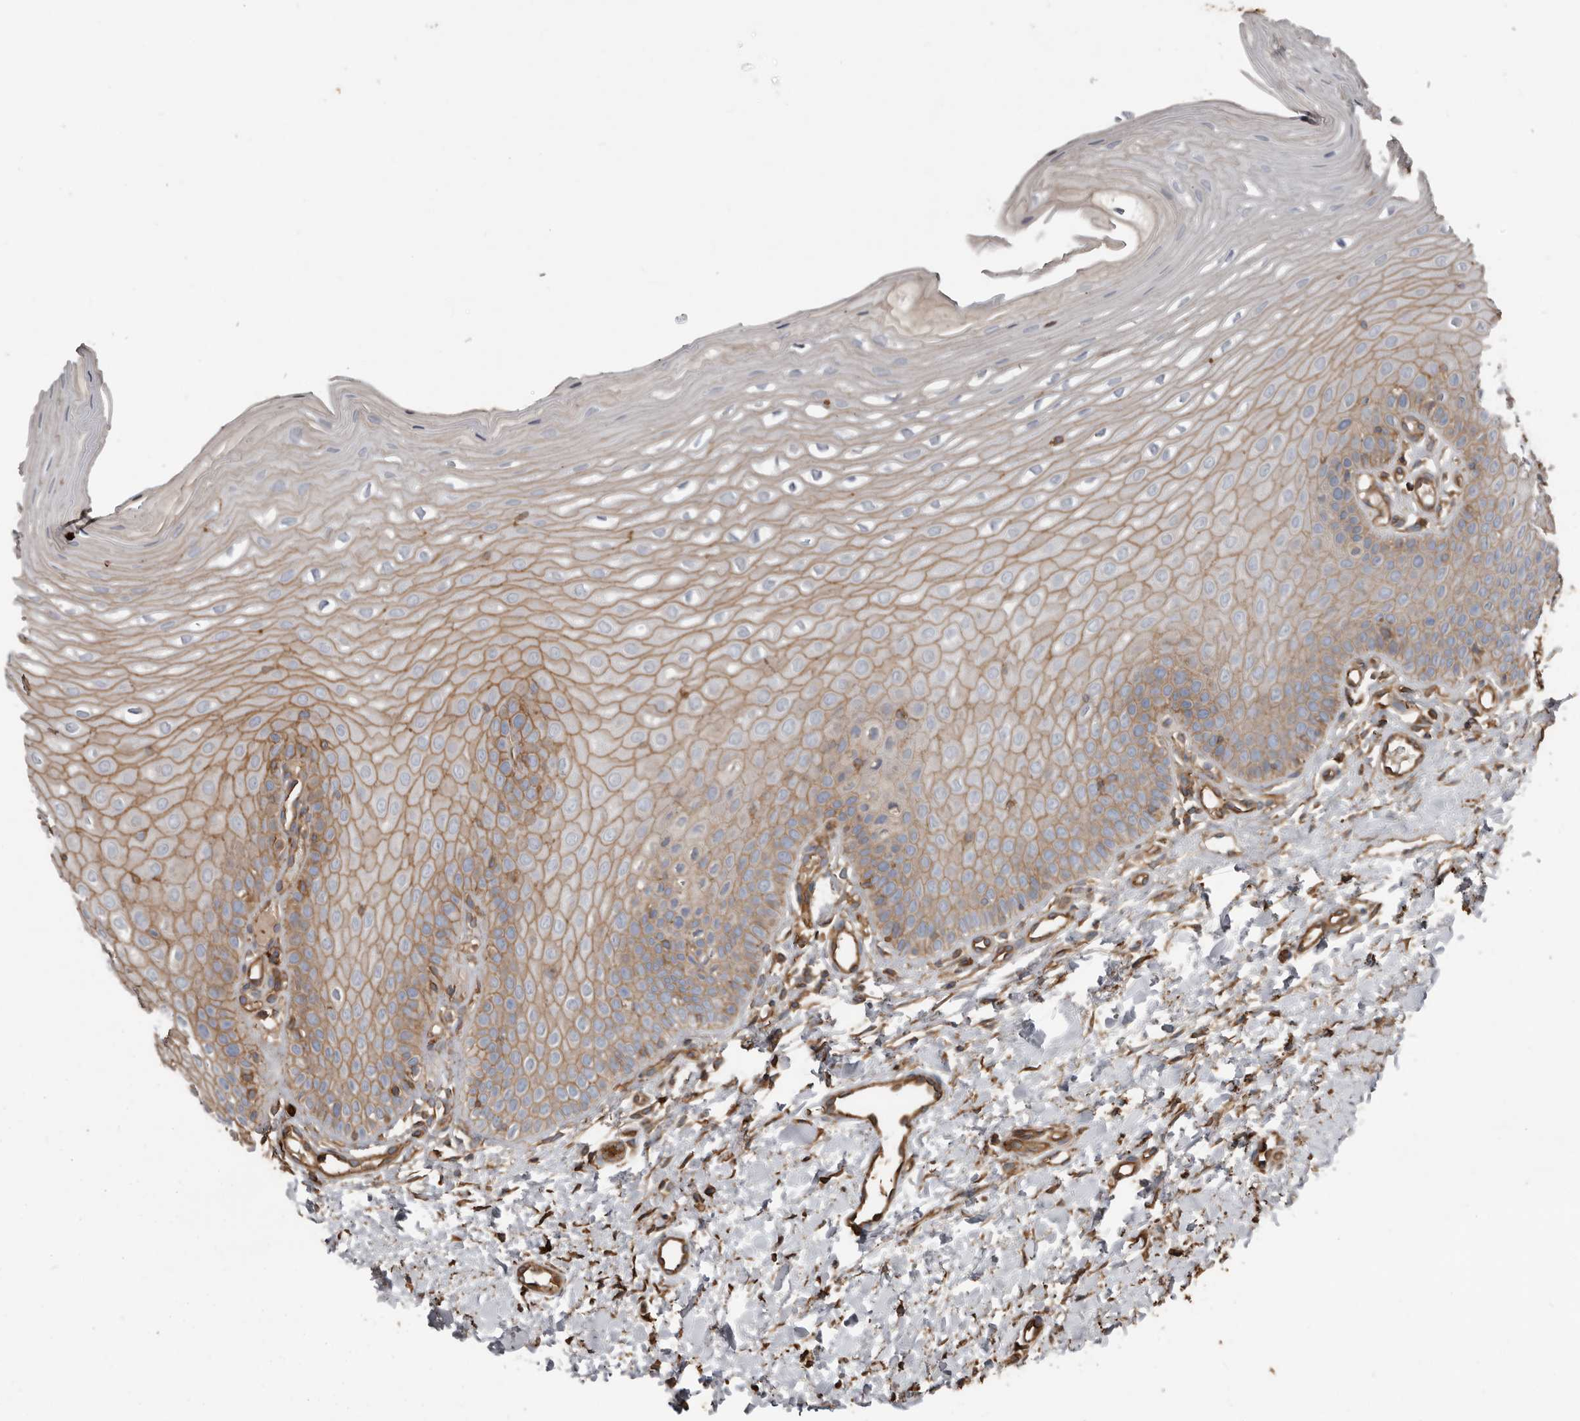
{"staining": {"intensity": "moderate", "quantity": ">75%", "location": "cytoplasmic/membranous"}, "tissue": "oral mucosa", "cell_type": "Squamous epithelial cells", "image_type": "normal", "snomed": [{"axis": "morphology", "description": "Normal tissue, NOS"}, {"axis": "topography", "description": "Oral tissue"}], "caption": "Immunohistochemical staining of normal human oral mucosa shows moderate cytoplasmic/membranous protein expression in approximately >75% of squamous epithelial cells.", "gene": "DENND6B", "patient": {"sex": "female", "age": 39}}